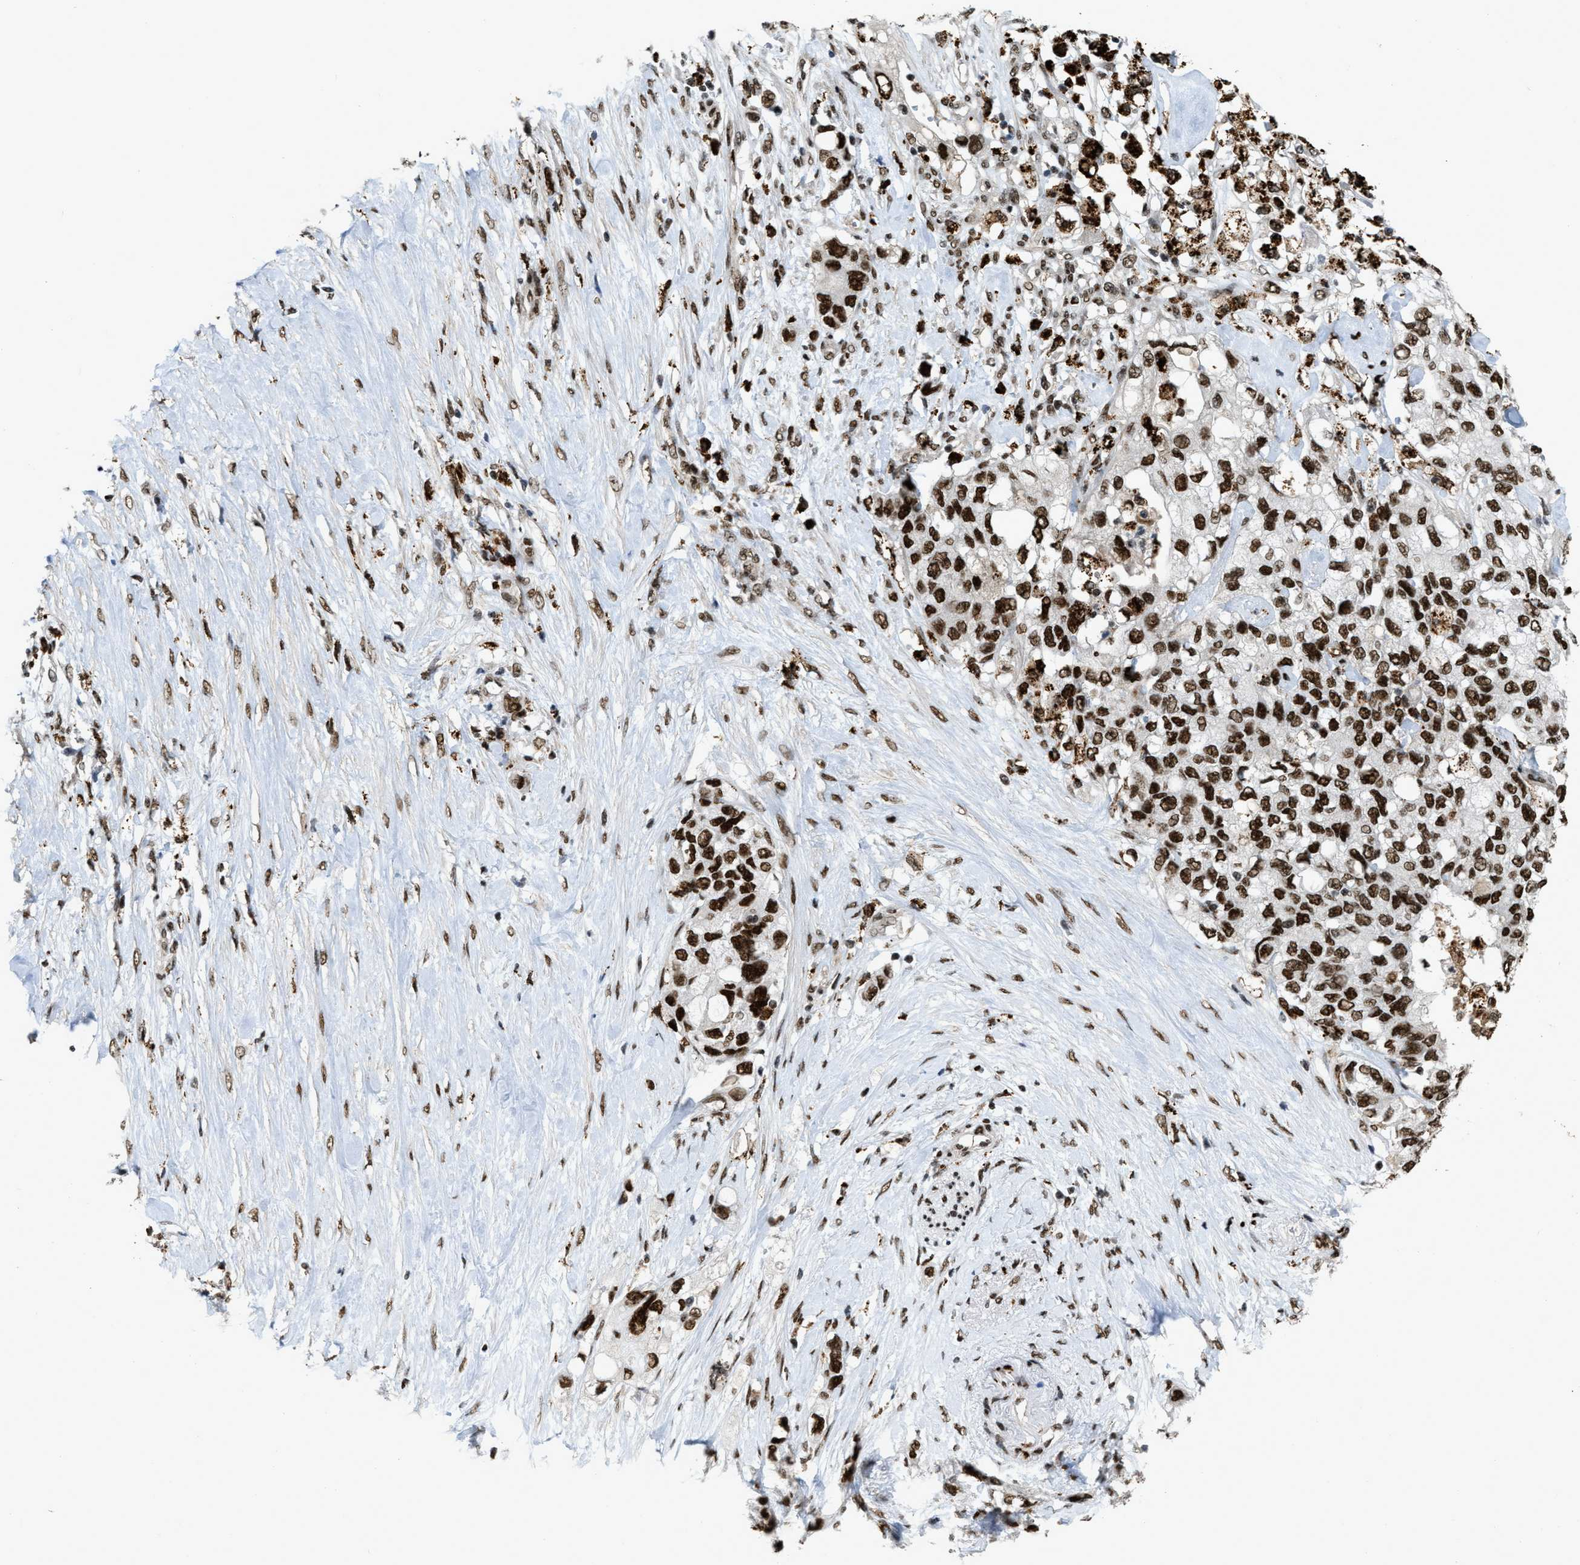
{"staining": {"intensity": "strong", "quantity": ">75%", "location": "nuclear"}, "tissue": "pancreatic cancer", "cell_type": "Tumor cells", "image_type": "cancer", "snomed": [{"axis": "morphology", "description": "Adenocarcinoma, NOS"}, {"axis": "topography", "description": "Pancreas"}], "caption": "Protein expression analysis of pancreatic cancer (adenocarcinoma) displays strong nuclear staining in about >75% of tumor cells.", "gene": "NUMA1", "patient": {"sex": "female", "age": 56}}